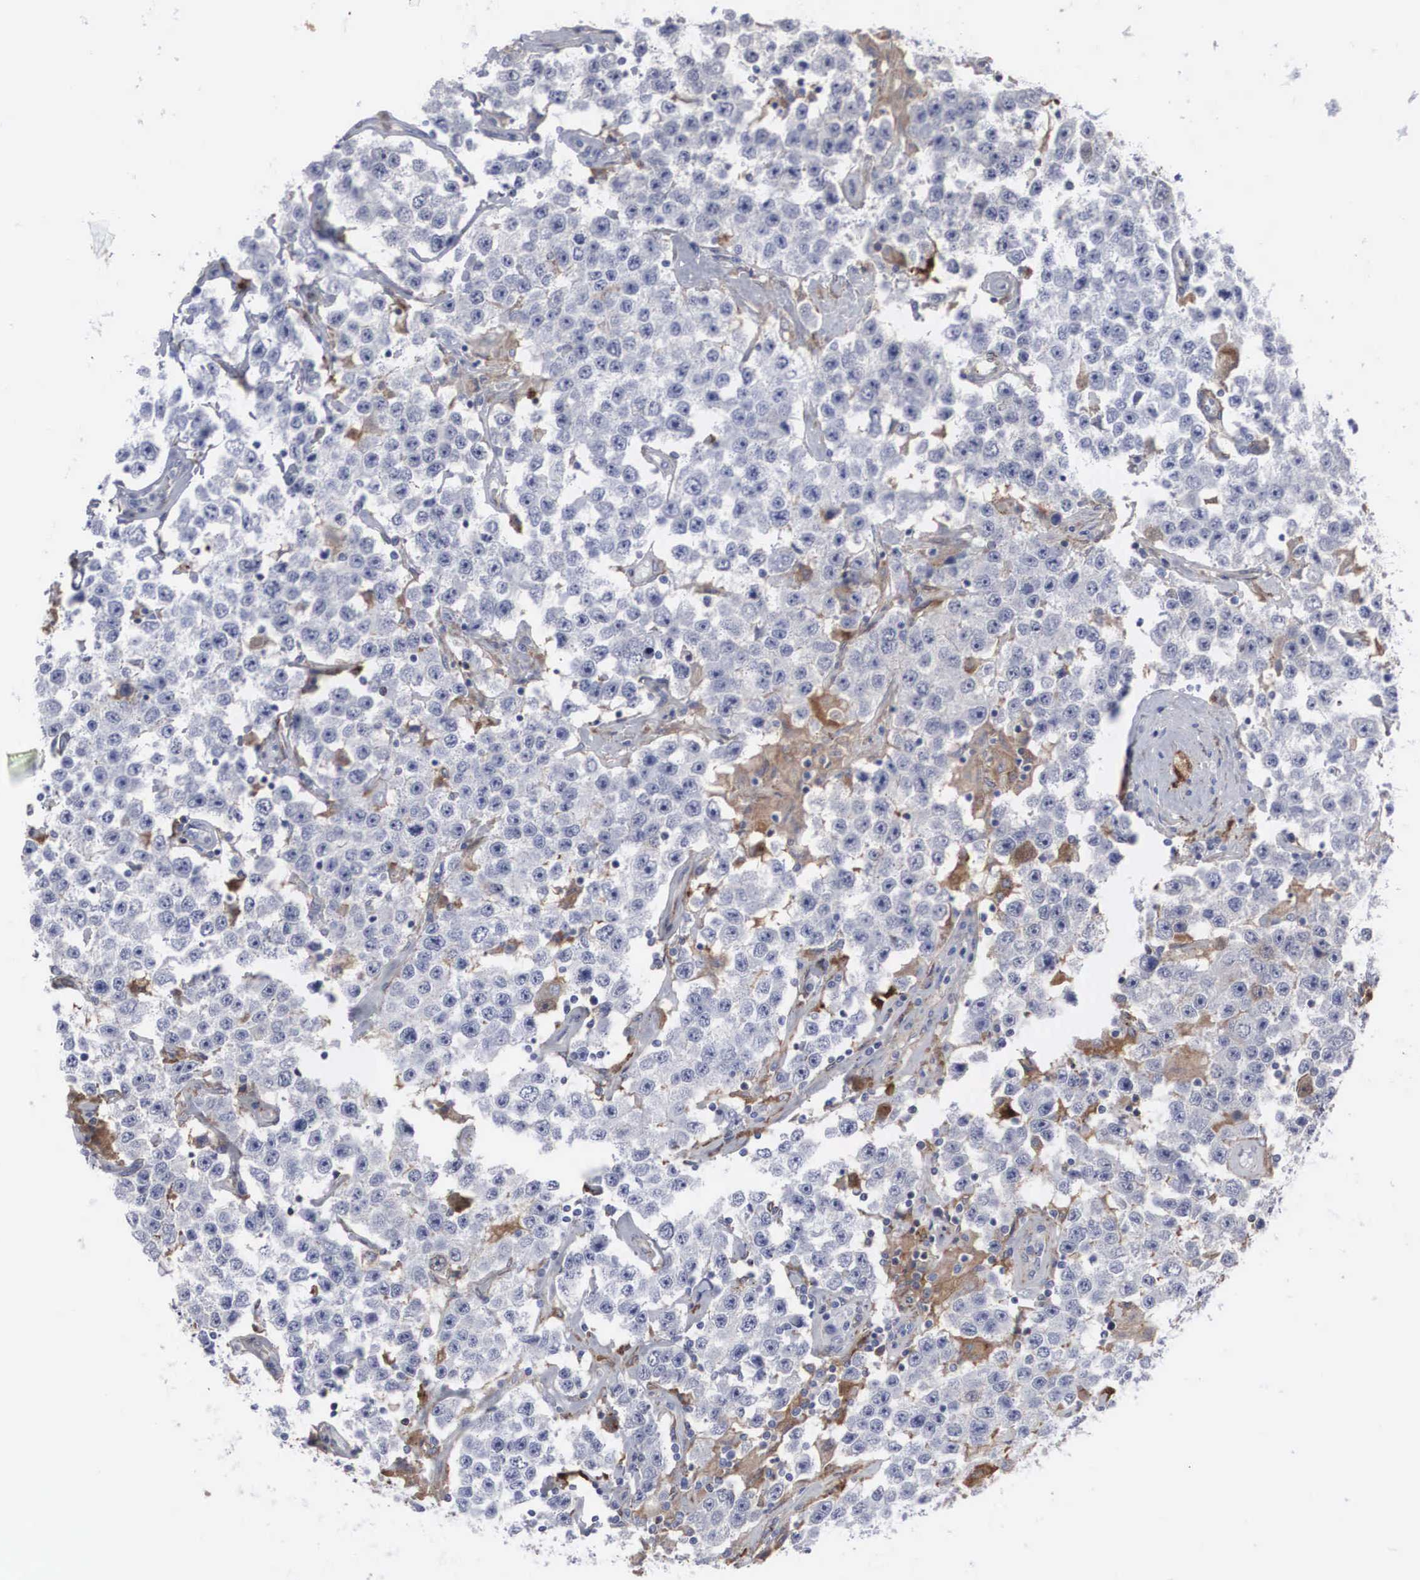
{"staining": {"intensity": "weak", "quantity": "<25%", "location": "cytoplasmic/membranous"}, "tissue": "testis cancer", "cell_type": "Tumor cells", "image_type": "cancer", "snomed": [{"axis": "morphology", "description": "Seminoma, NOS"}, {"axis": "topography", "description": "Testis"}], "caption": "IHC image of neoplastic tissue: testis cancer stained with DAB displays no significant protein staining in tumor cells. (DAB immunohistochemistry (IHC), high magnification).", "gene": "LGALS3BP", "patient": {"sex": "male", "age": 52}}